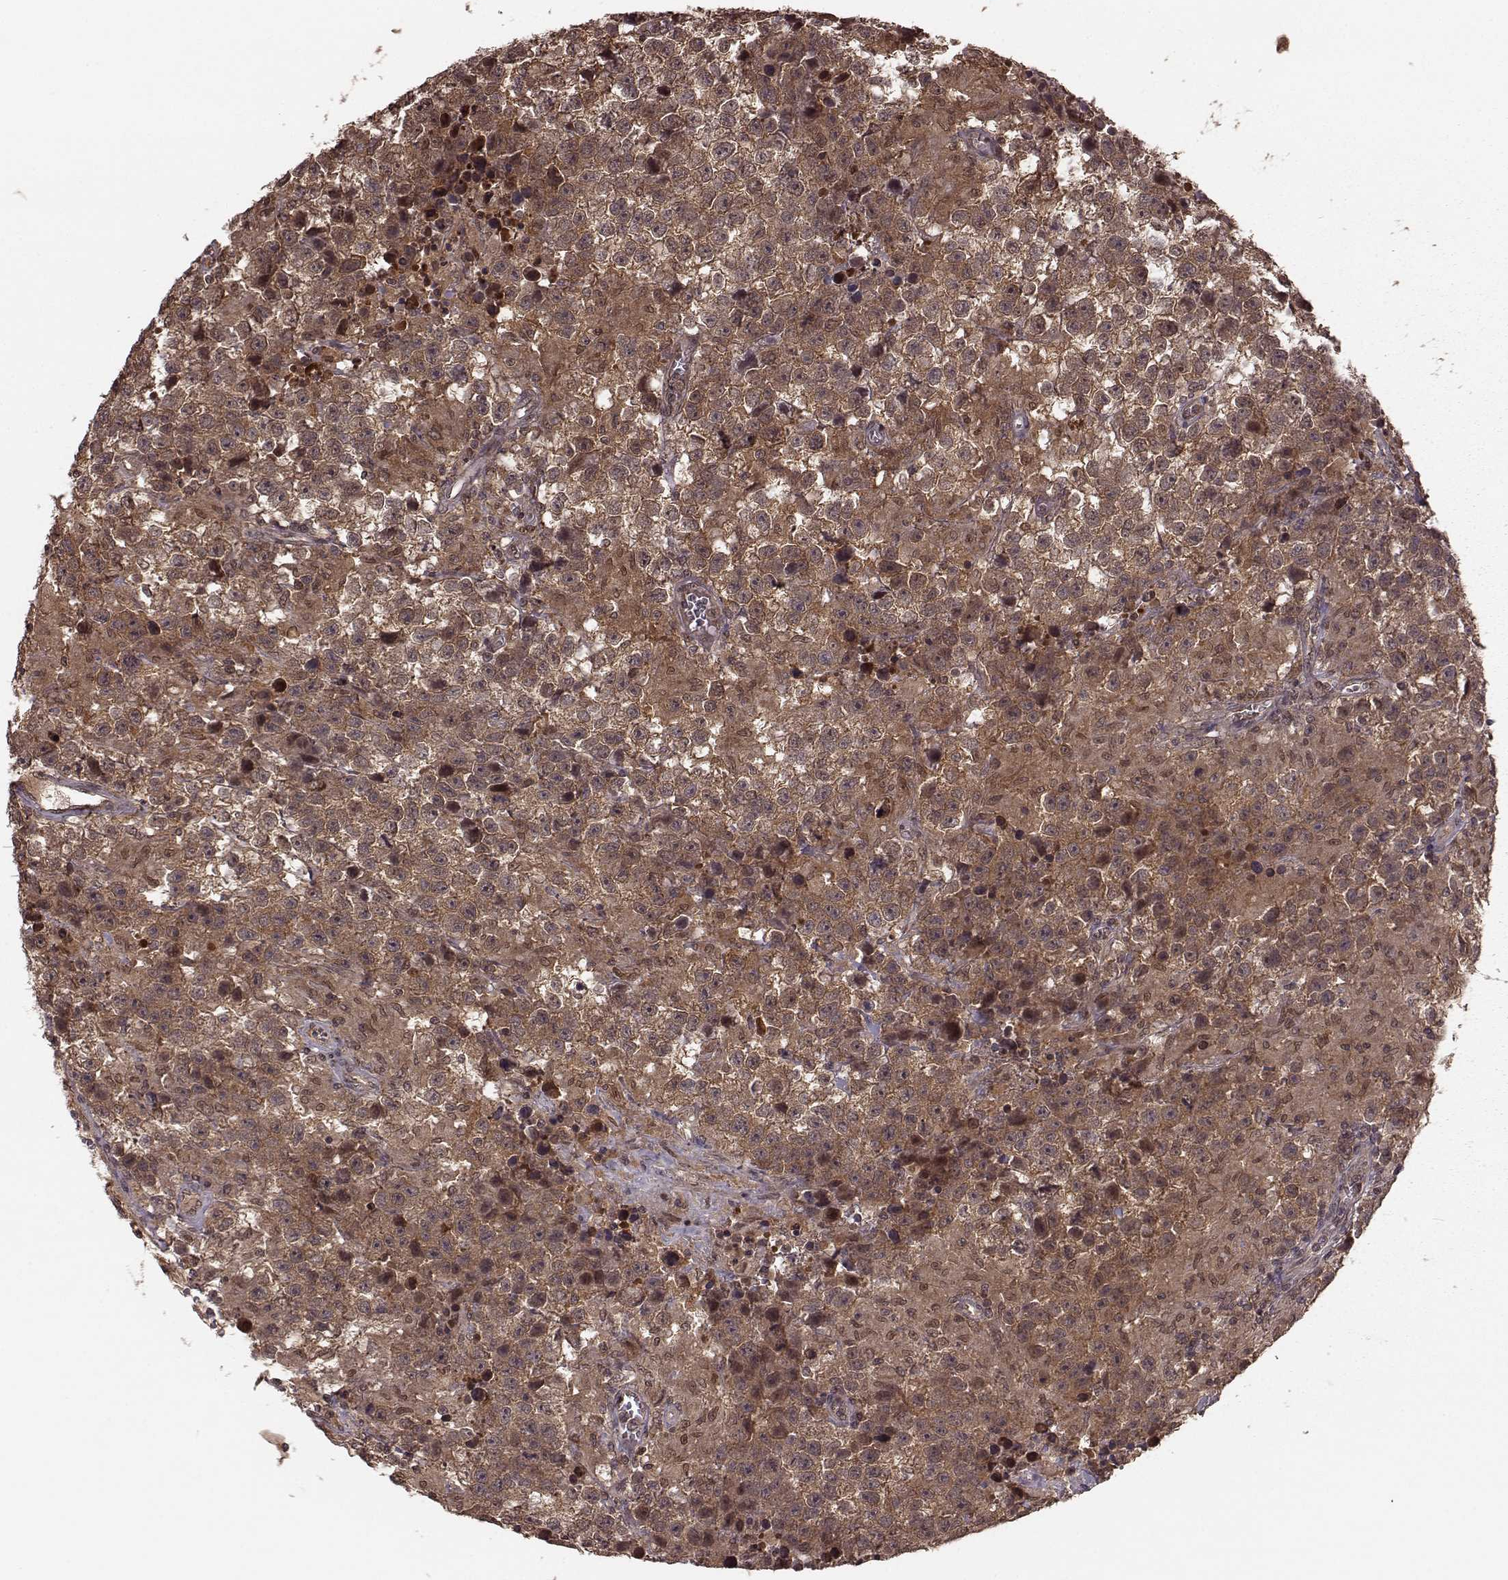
{"staining": {"intensity": "moderate", "quantity": ">75%", "location": "cytoplasmic/membranous"}, "tissue": "testis cancer", "cell_type": "Tumor cells", "image_type": "cancer", "snomed": [{"axis": "morphology", "description": "Seminoma, NOS"}, {"axis": "topography", "description": "Testis"}], "caption": "A high-resolution micrograph shows immunohistochemistry (IHC) staining of seminoma (testis), which exhibits moderate cytoplasmic/membranous positivity in about >75% of tumor cells.", "gene": "GSS", "patient": {"sex": "male", "age": 43}}